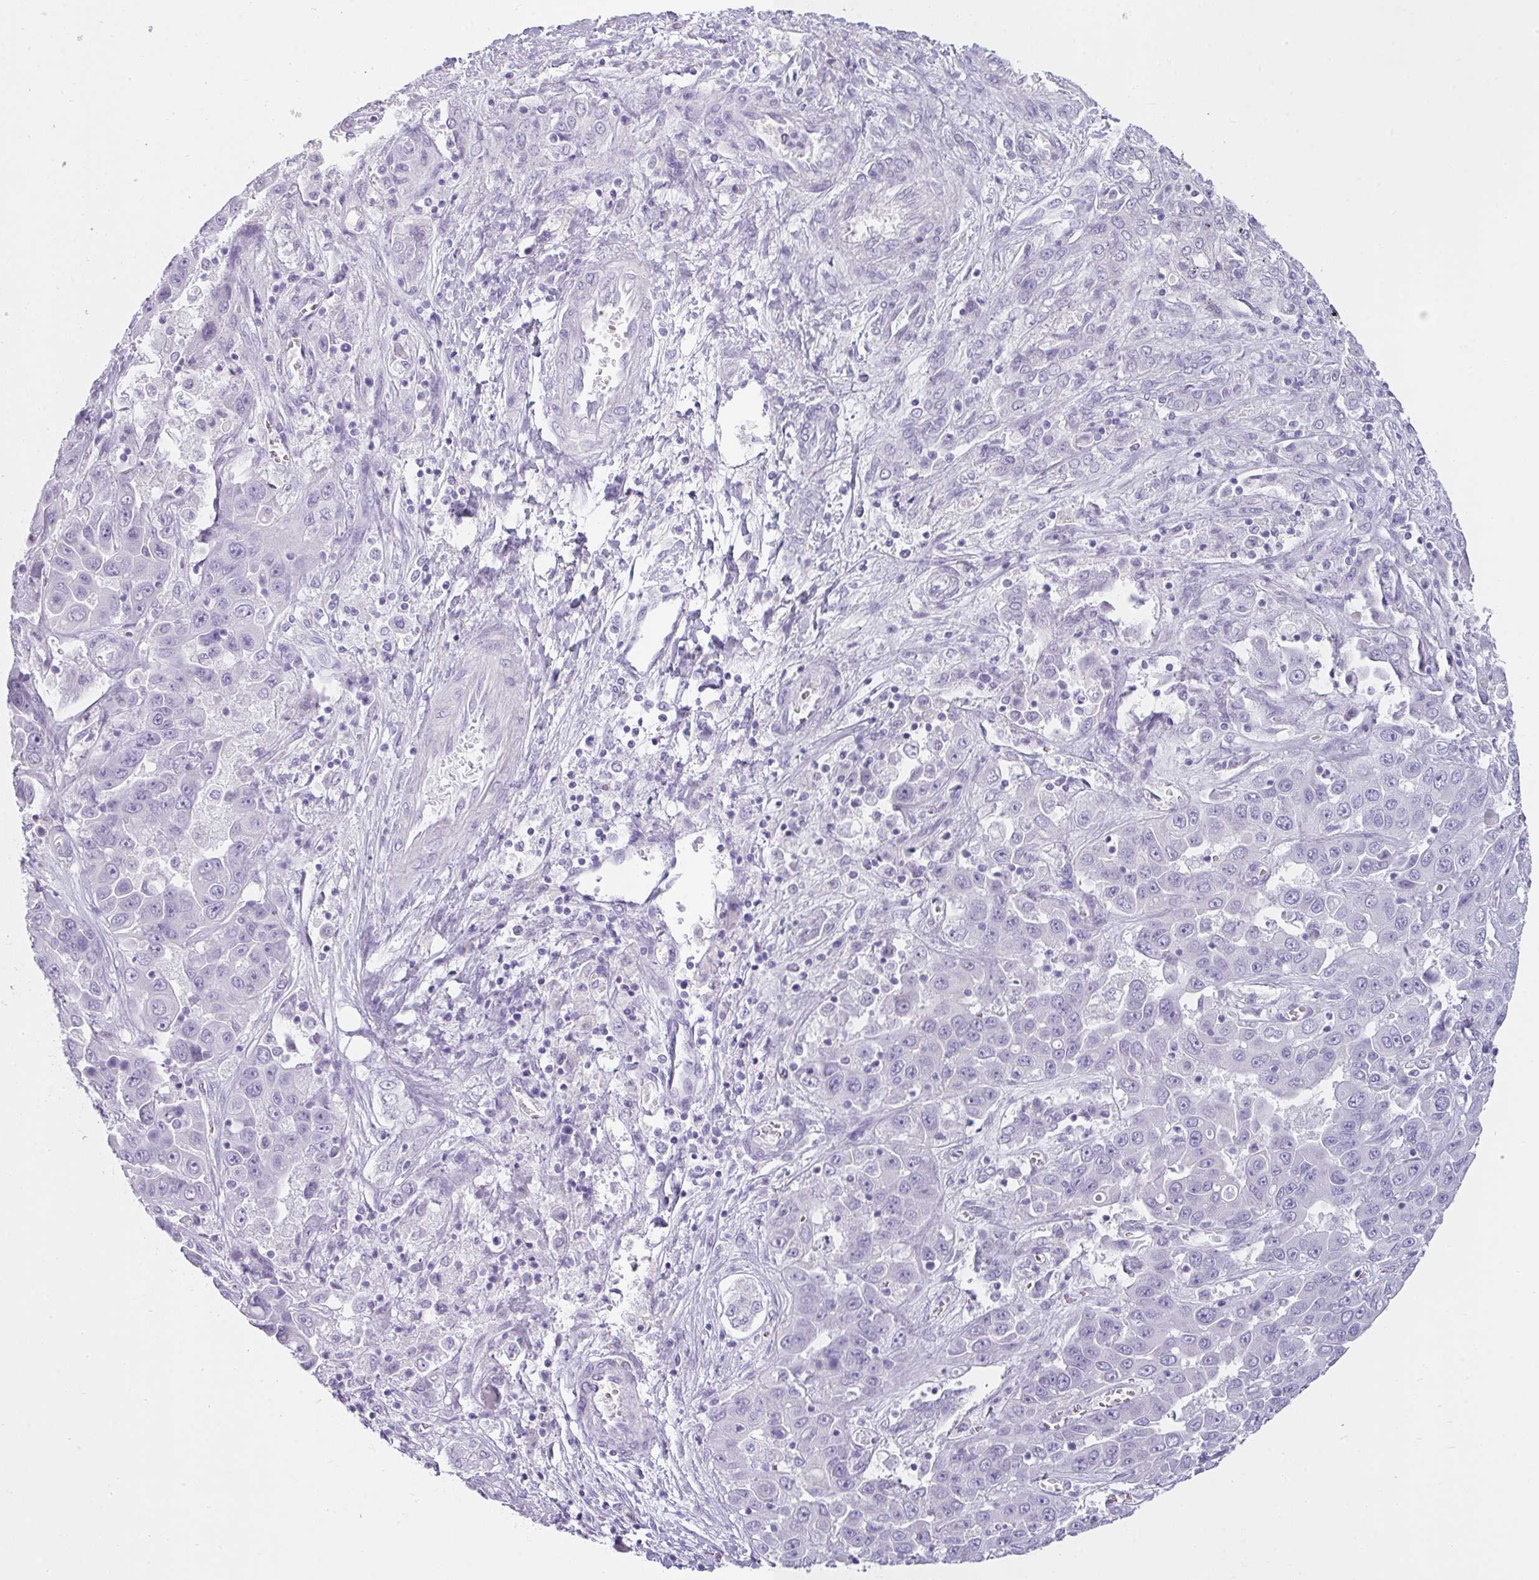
{"staining": {"intensity": "negative", "quantity": "none", "location": "none"}, "tissue": "liver cancer", "cell_type": "Tumor cells", "image_type": "cancer", "snomed": [{"axis": "morphology", "description": "Cholangiocarcinoma"}, {"axis": "topography", "description": "Liver"}], "caption": "Human liver cholangiocarcinoma stained for a protein using IHC exhibits no expression in tumor cells.", "gene": "VCY1B", "patient": {"sex": "female", "age": 52}}